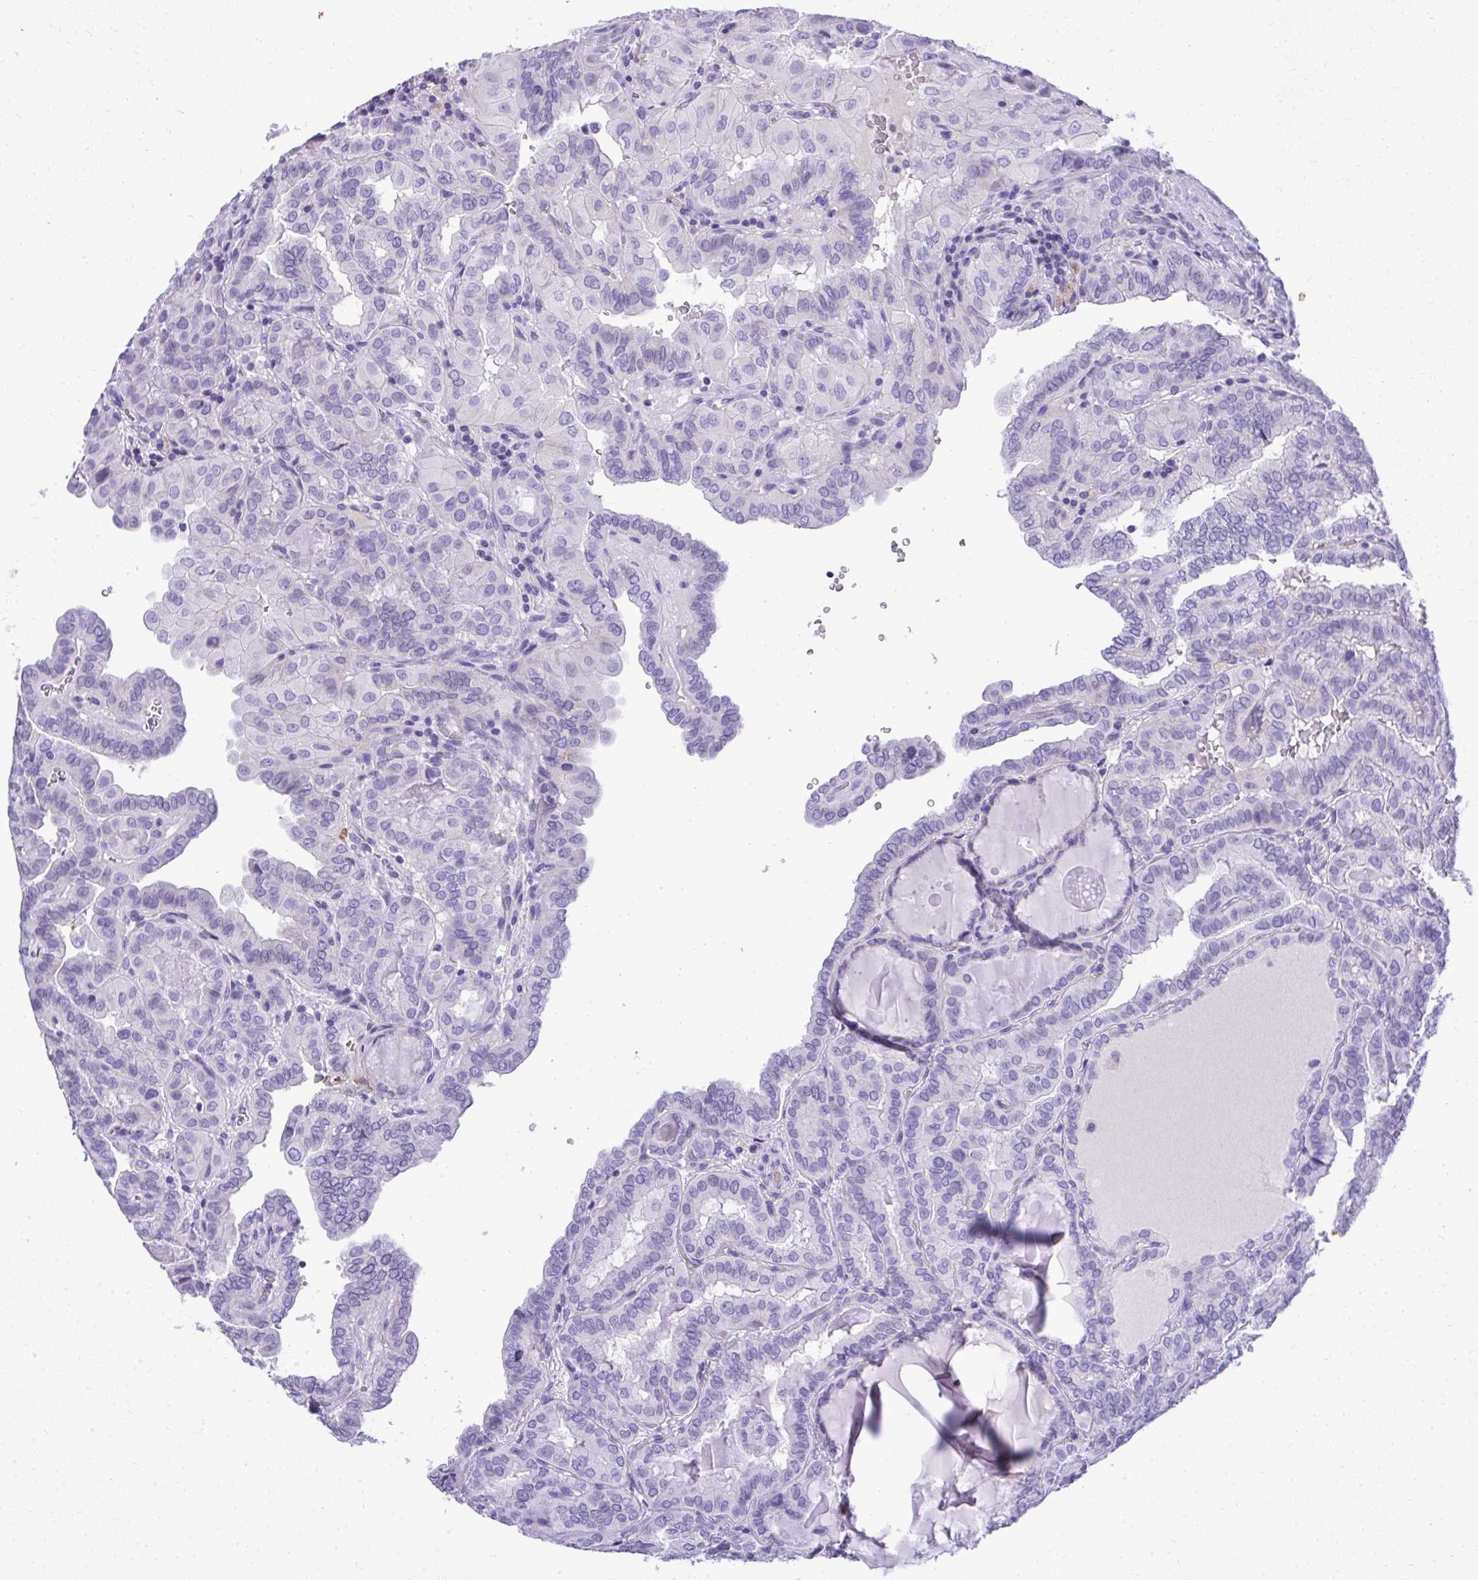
{"staining": {"intensity": "negative", "quantity": "none", "location": "none"}, "tissue": "thyroid cancer", "cell_type": "Tumor cells", "image_type": "cancer", "snomed": [{"axis": "morphology", "description": "Papillary adenocarcinoma, NOS"}, {"axis": "topography", "description": "Thyroid gland"}], "caption": "Tumor cells show no significant protein staining in thyroid cancer.", "gene": "ST6GALNAC3", "patient": {"sex": "female", "age": 46}}